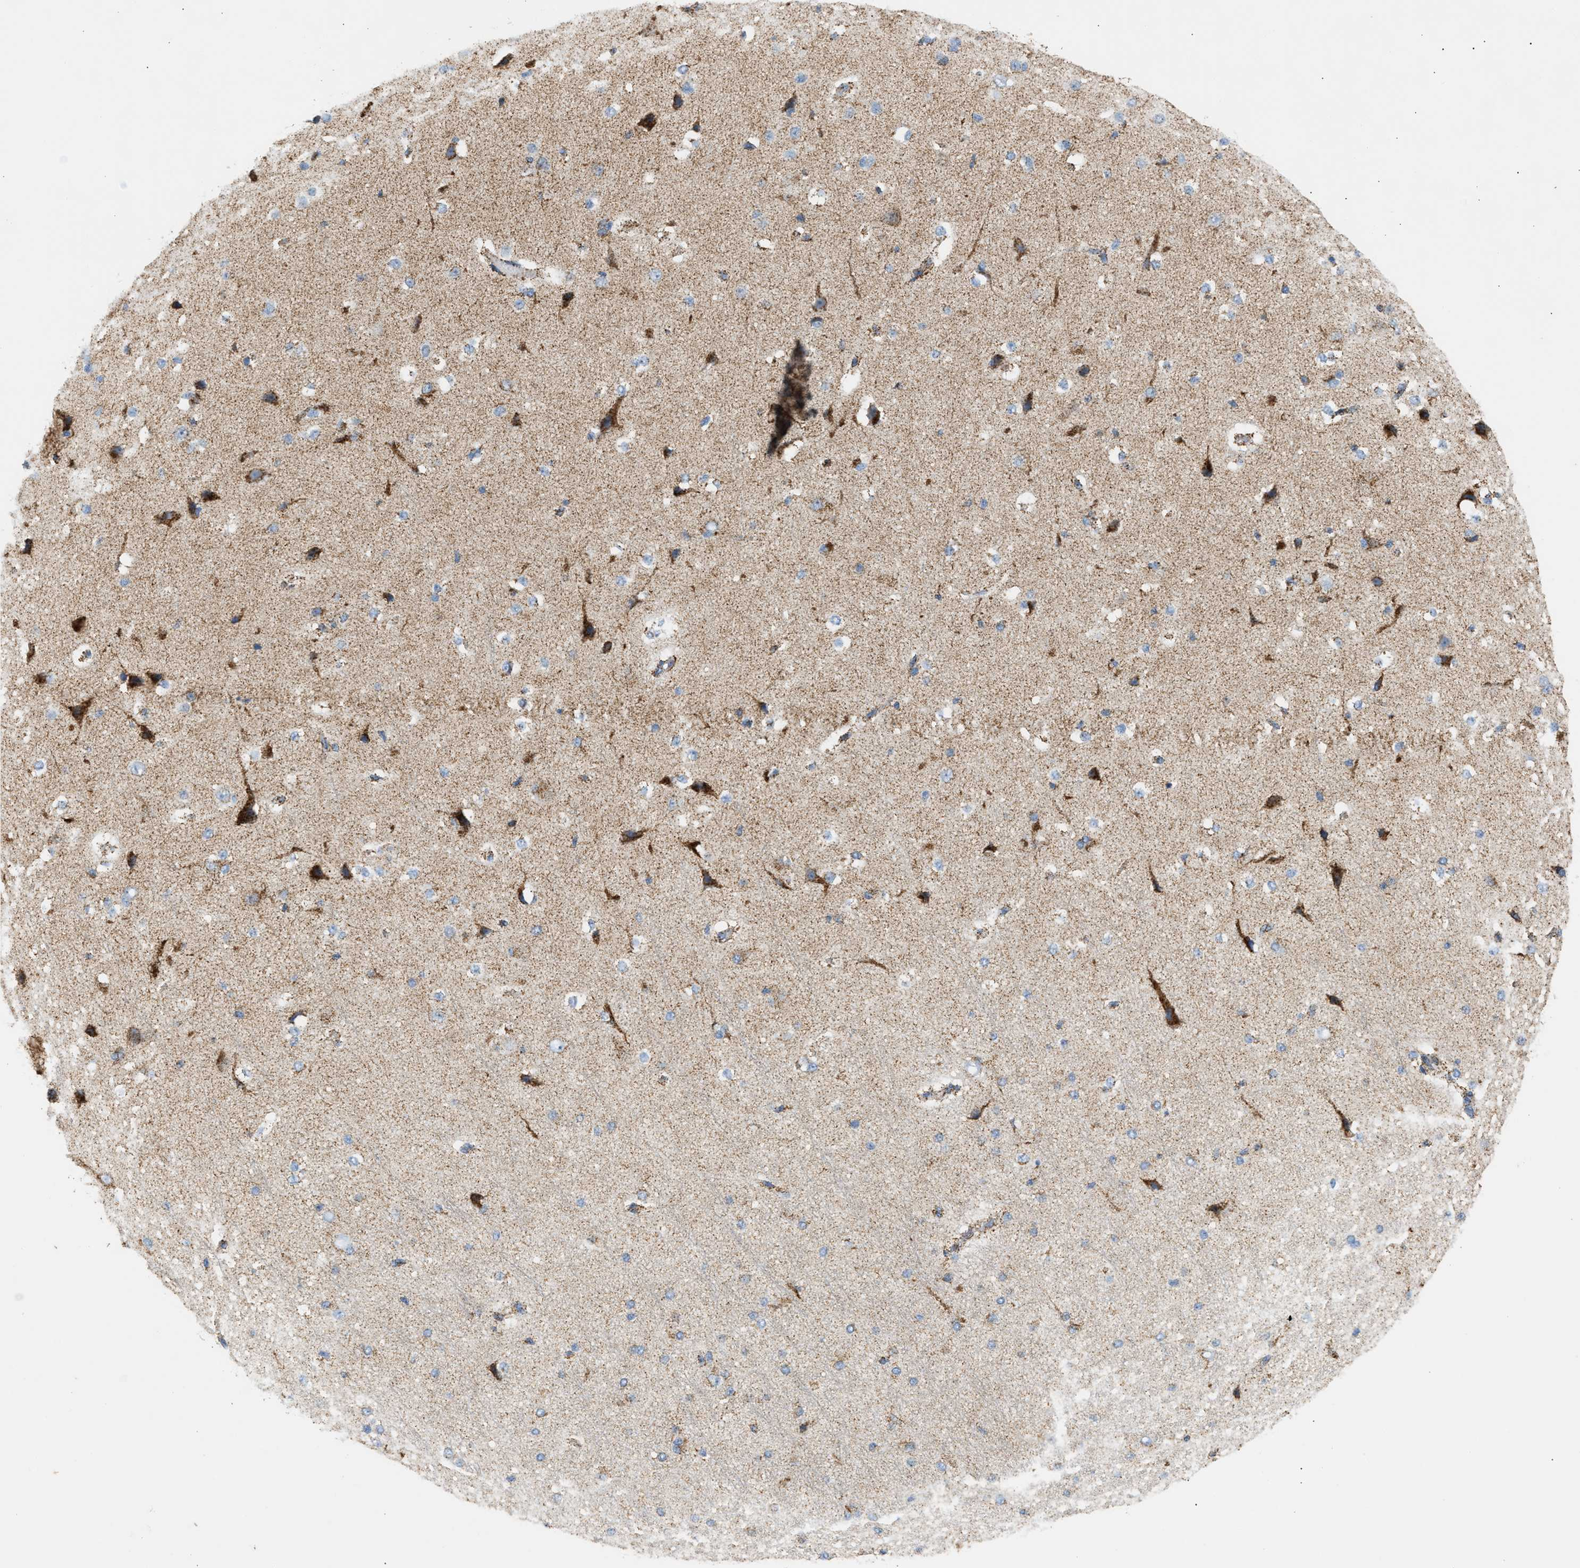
{"staining": {"intensity": "weak", "quantity": ">75%", "location": "cytoplasmic/membranous"}, "tissue": "cerebral cortex", "cell_type": "Endothelial cells", "image_type": "normal", "snomed": [{"axis": "morphology", "description": "Normal tissue, NOS"}, {"axis": "morphology", "description": "Developmental malformation"}, {"axis": "topography", "description": "Cerebral cortex"}], "caption": "Immunohistochemistry of normal human cerebral cortex displays low levels of weak cytoplasmic/membranous positivity in about >75% of endothelial cells. (brown staining indicates protein expression, while blue staining denotes nuclei).", "gene": "OGDH", "patient": {"sex": "female", "age": 30}}